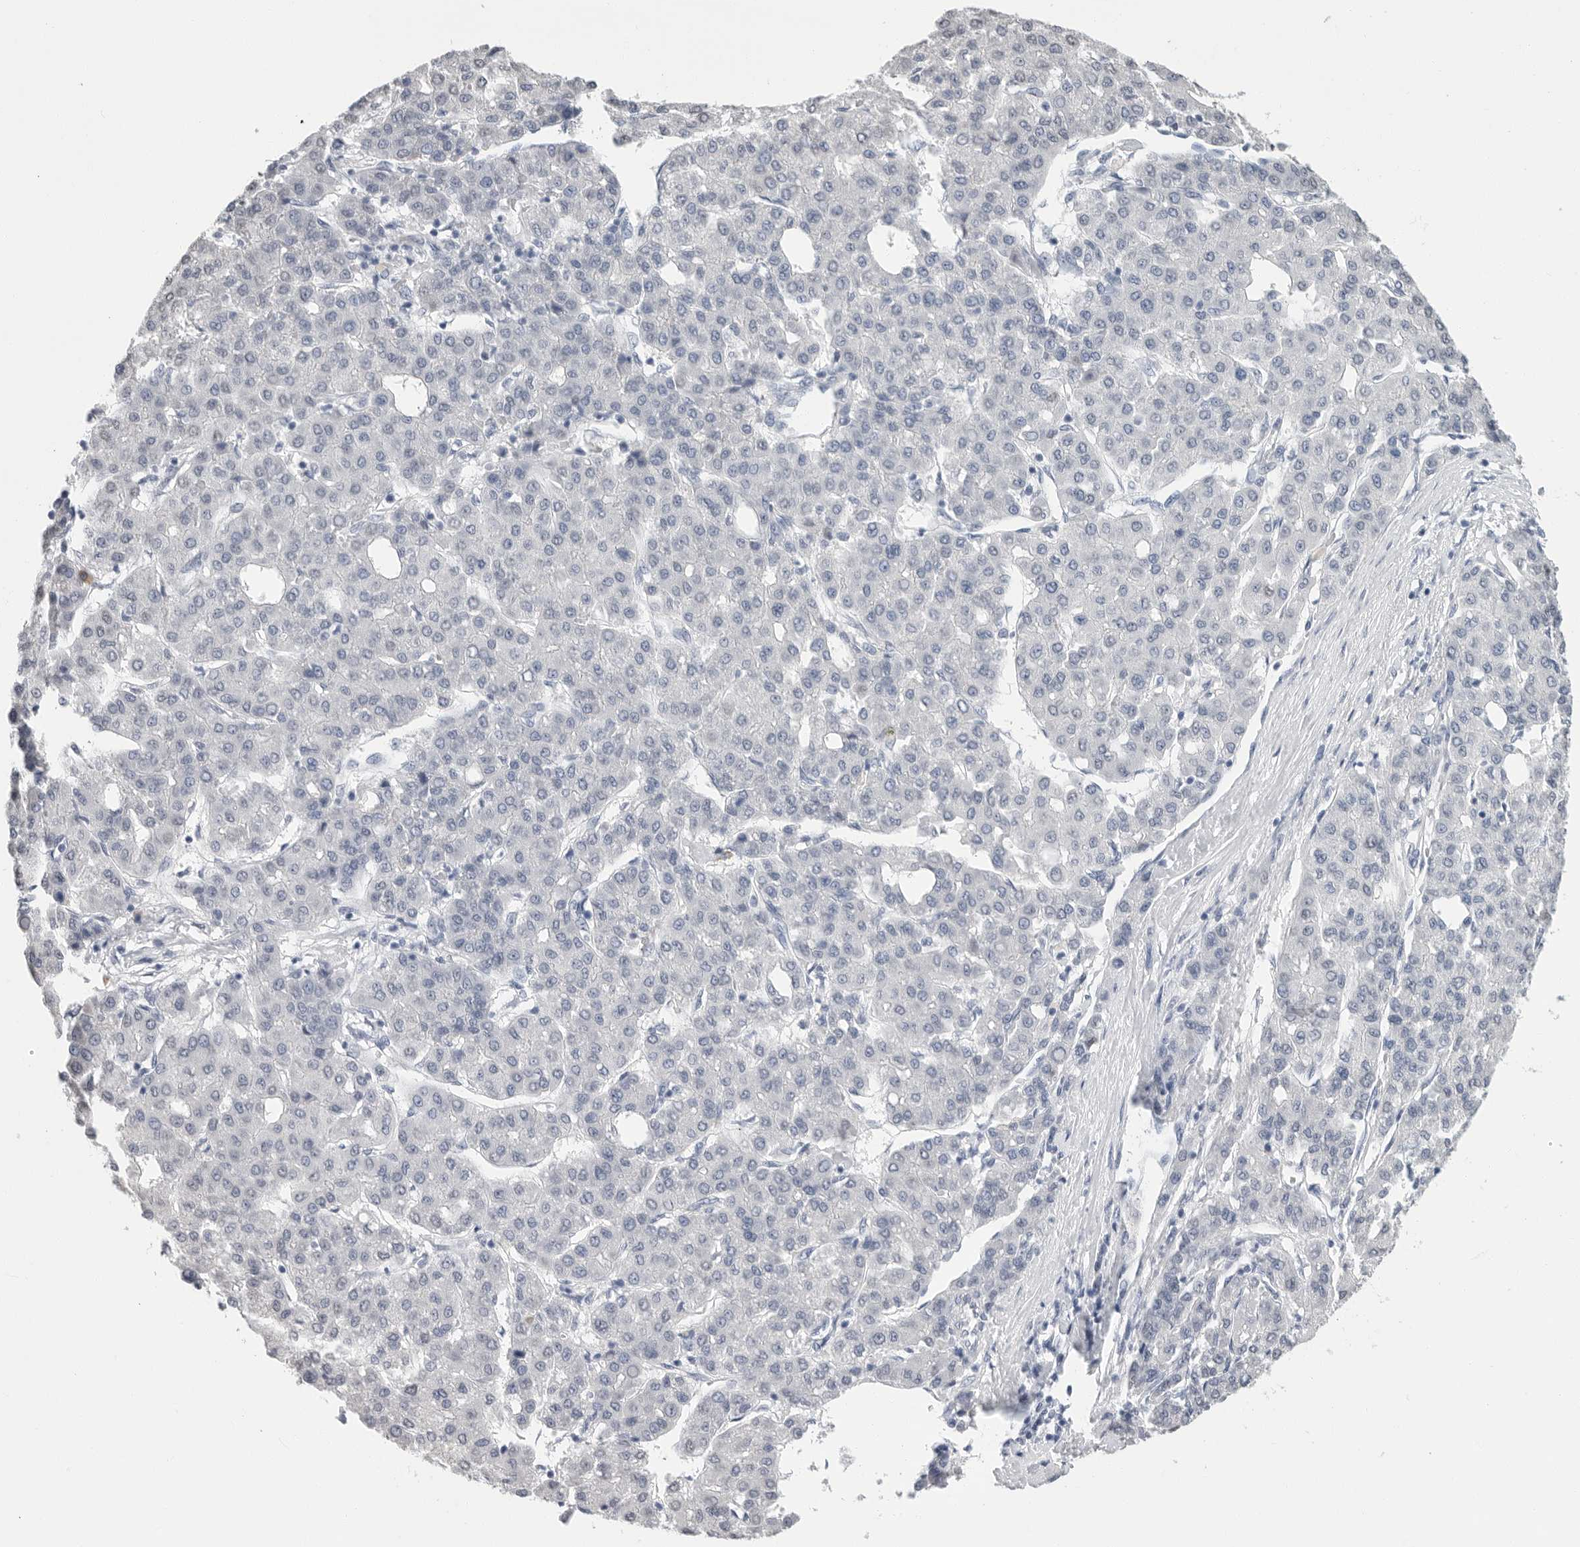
{"staining": {"intensity": "negative", "quantity": "none", "location": "none"}, "tissue": "liver cancer", "cell_type": "Tumor cells", "image_type": "cancer", "snomed": [{"axis": "morphology", "description": "Carcinoma, Hepatocellular, NOS"}, {"axis": "topography", "description": "Liver"}], "caption": "Tumor cells show no significant protein positivity in liver cancer (hepatocellular carcinoma).", "gene": "ARHGEF10", "patient": {"sex": "male", "age": 65}}